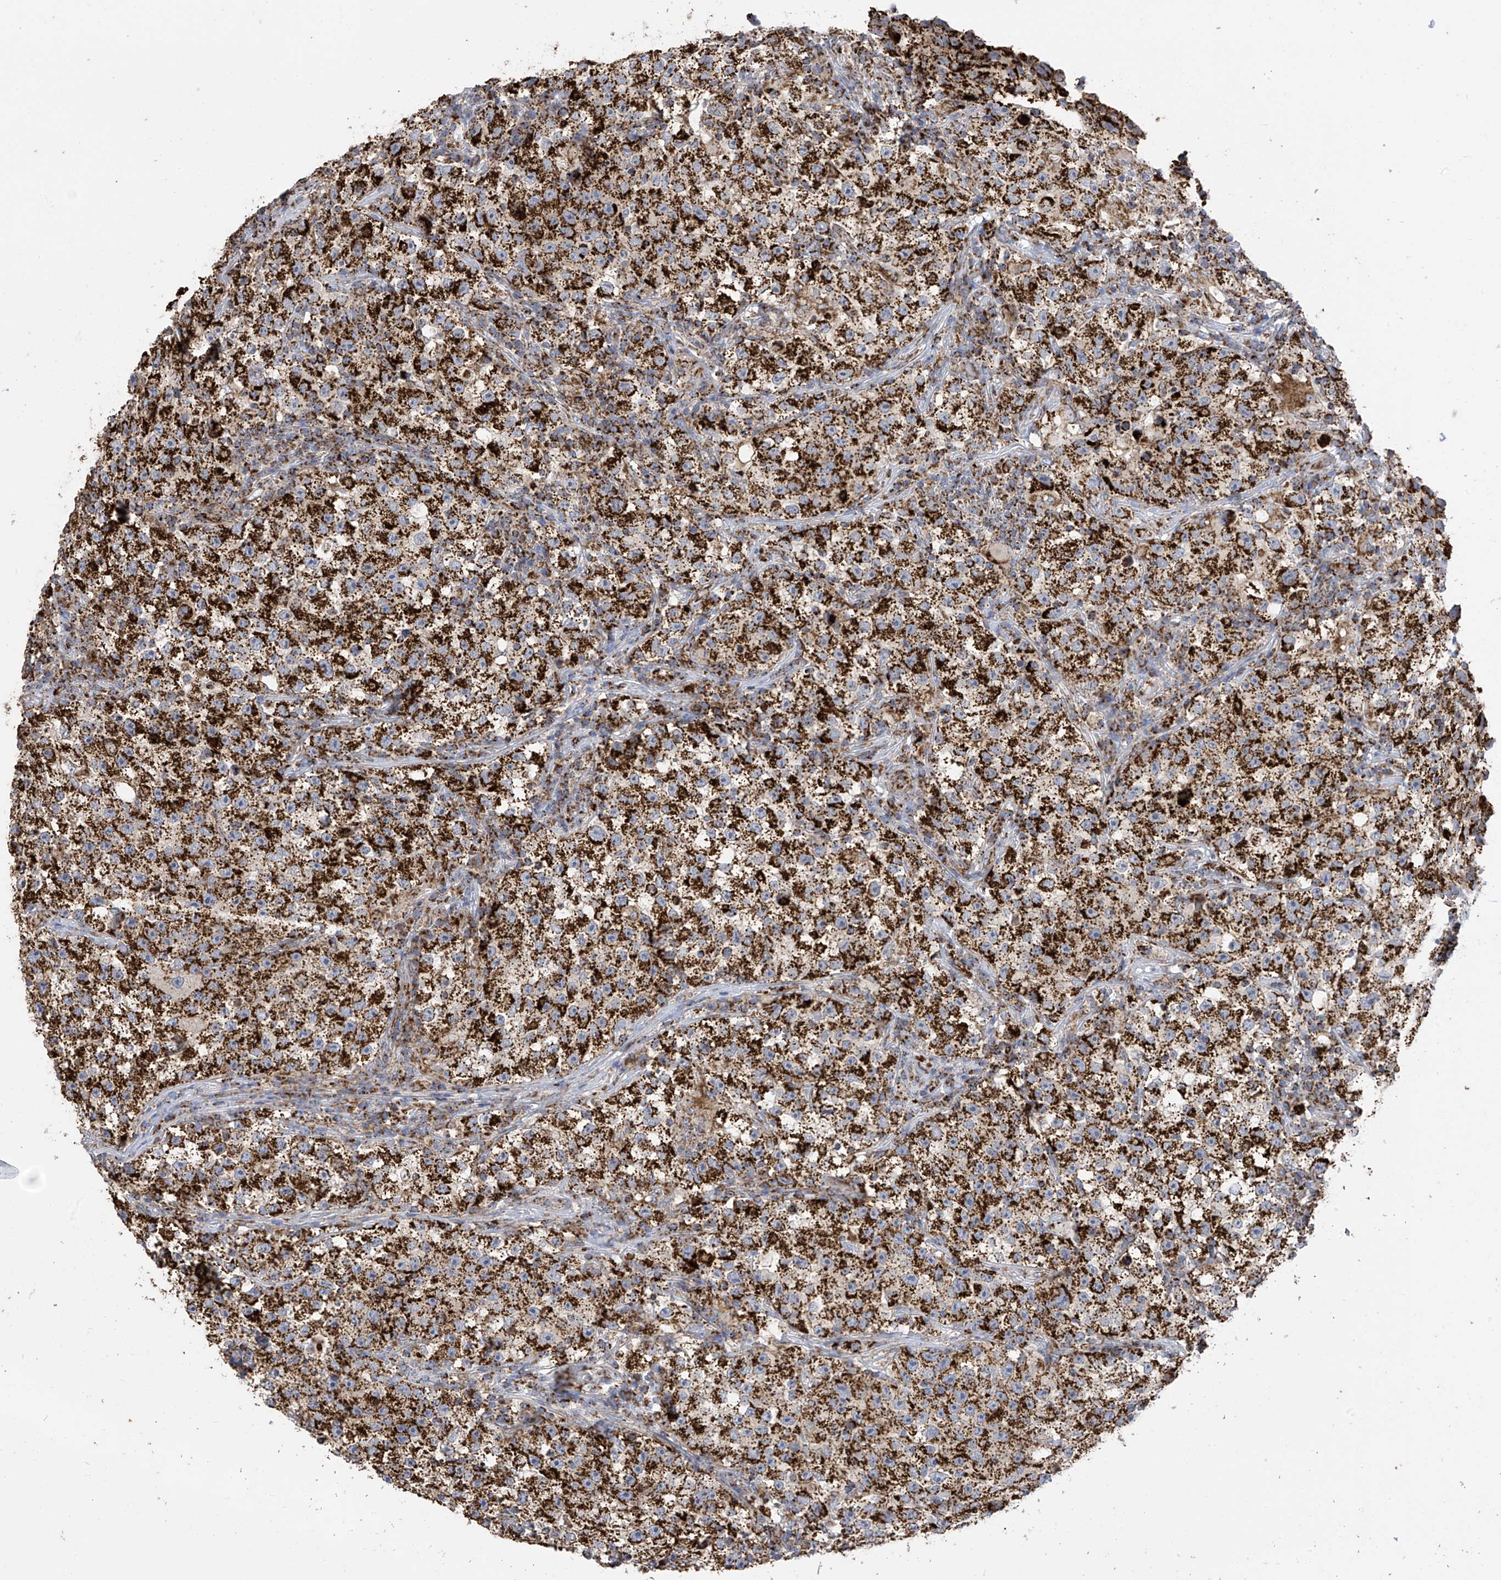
{"staining": {"intensity": "strong", "quantity": ">75%", "location": "cytoplasmic/membranous"}, "tissue": "testis cancer", "cell_type": "Tumor cells", "image_type": "cancer", "snomed": [{"axis": "morphology", "description": "Seminoma, NOS"}, {"axis": "topography", "description": "Testis"}], "caption": "Tumor cells show high levels of strong cytoplasmic/membranous staining in approximately >75% of cells in testis seminoma. The staining was performed using DAB (3,3'-diaminobenzidine), with brown indicating positive protein expression. Nuclei are stained blue with hematoxylin.", "gene": "PNPT1", "patient": {"sex": "male", "age": 22}}